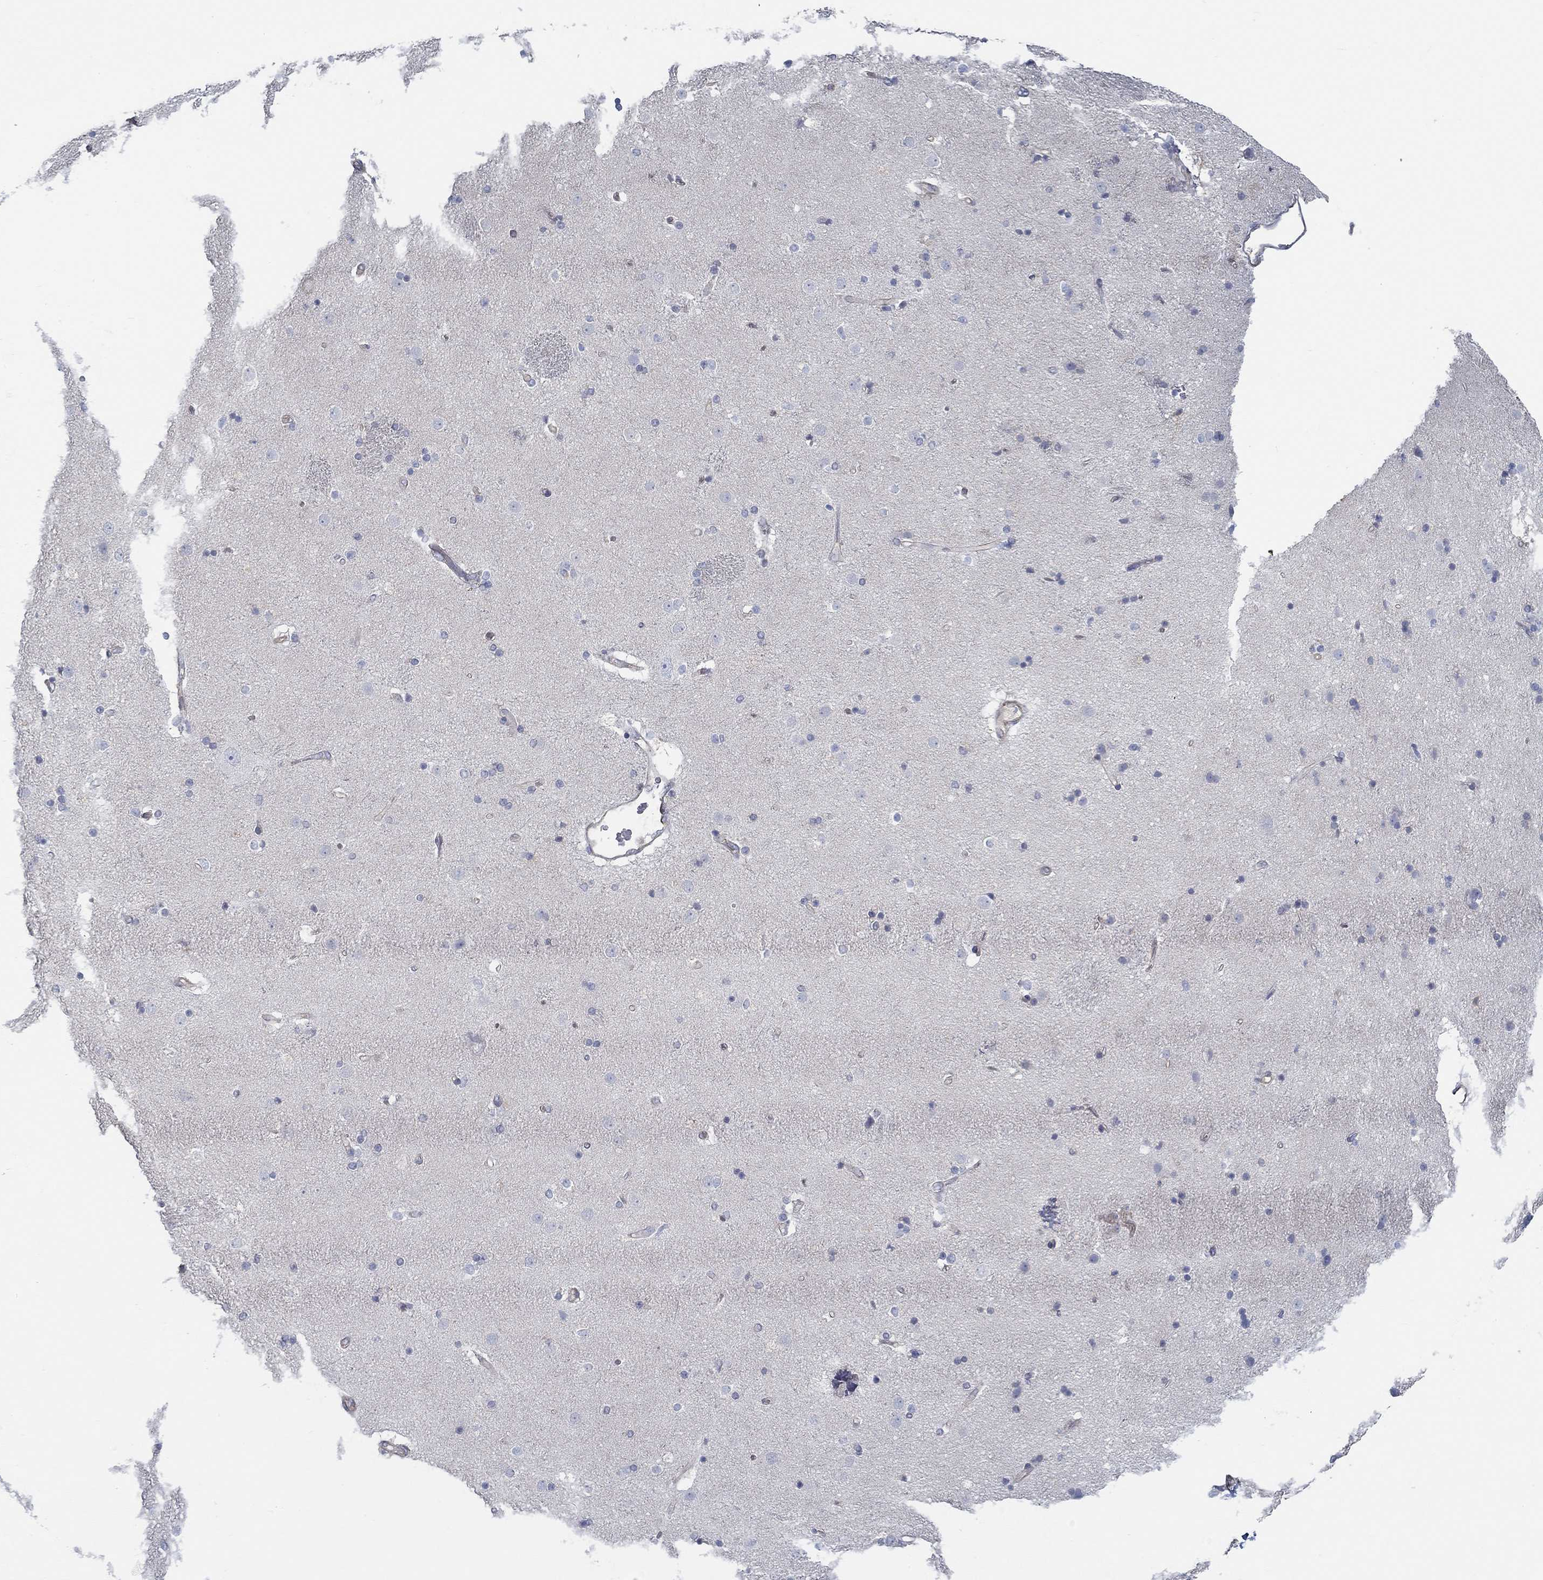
{"staining": {"intensity": "negative", "quantity": "none", "location": "none"}, "tissue": "caudate", "cell_type": "Glial cells", "image_type": "normal", "snomed": [{"axis": "morphology", "description": "Normal tissue, NOS"}, {"axis": "topography", "description": "Lateral ventricle wall"}], "caption": "Immunohistochemistry (IHC) of normal caudate exhibits no positivity in glial cells.", "gene": "BBOF1", "patient": {"sex": "female", "age": 71}}